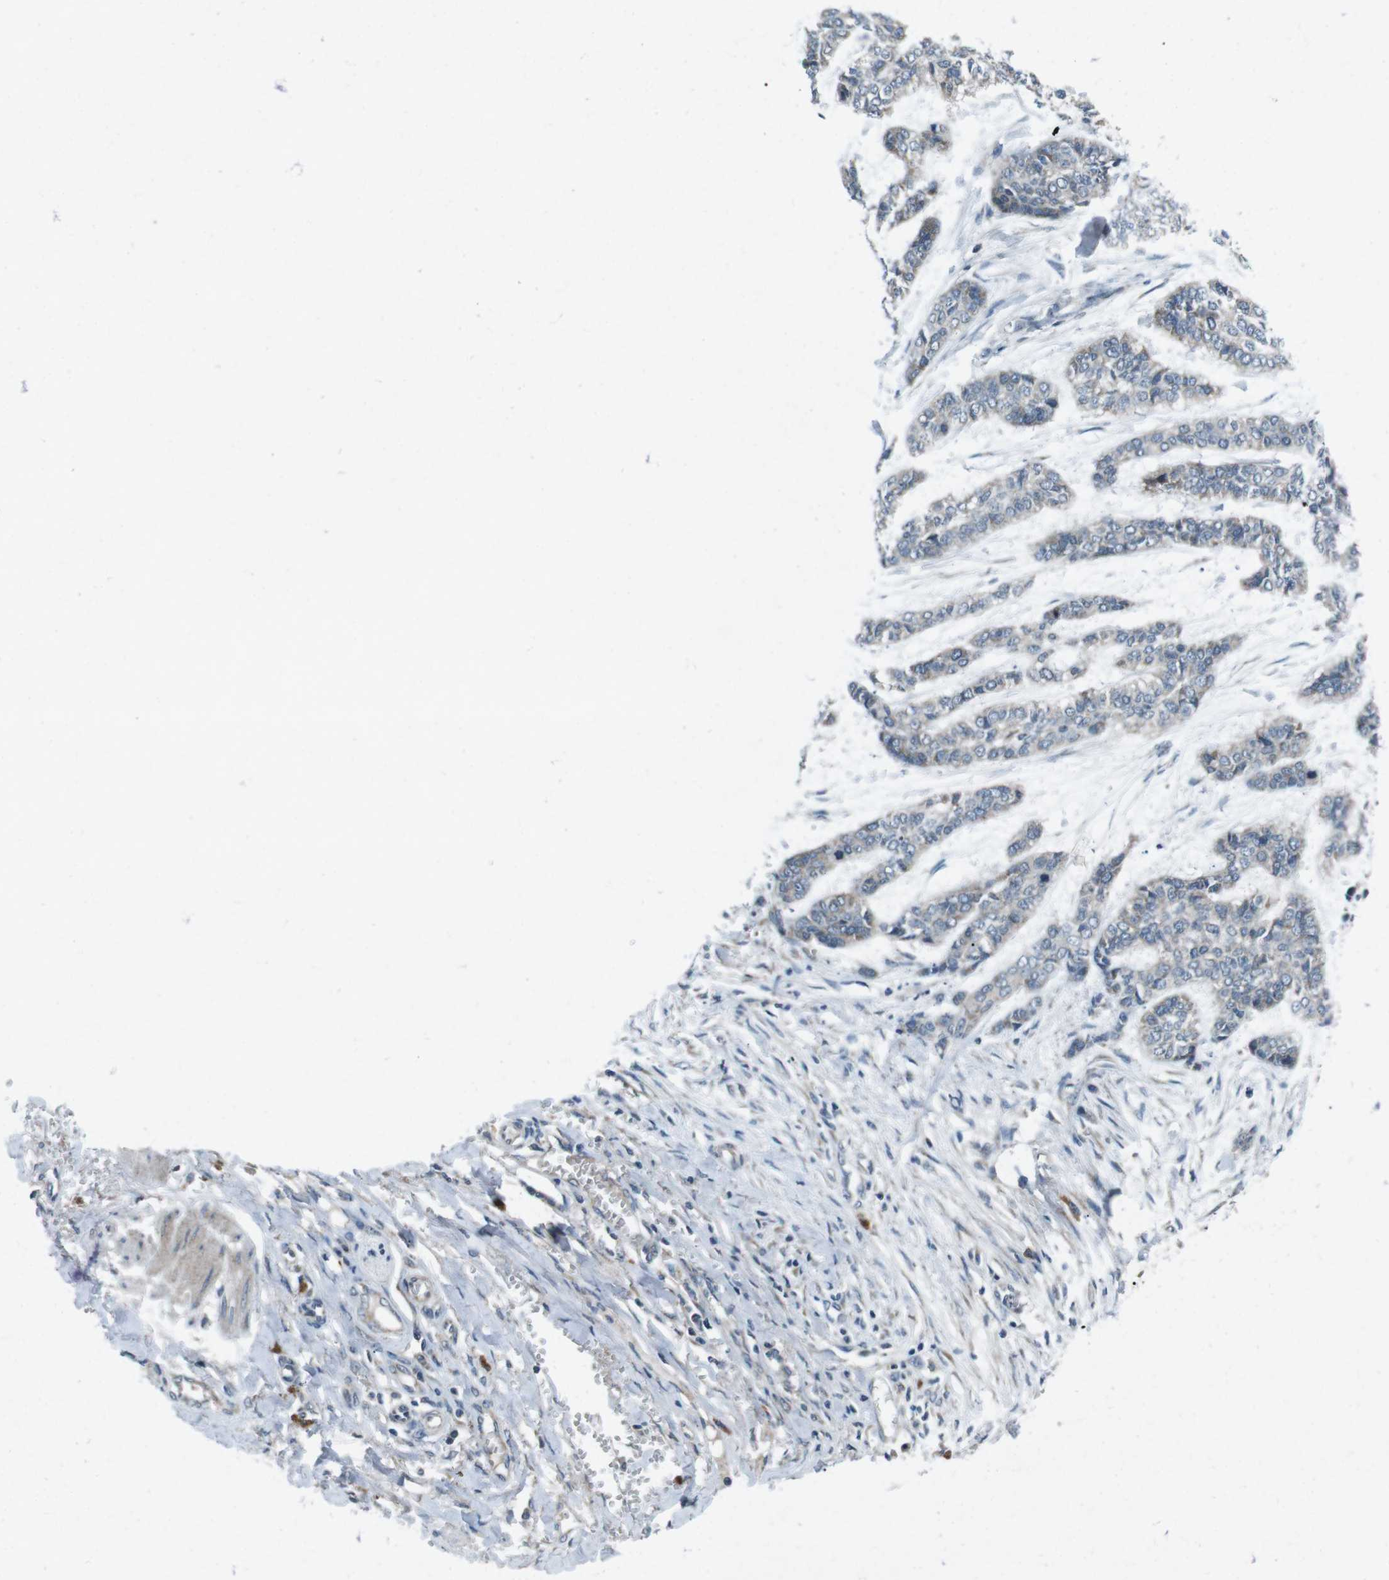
{"staining": {"intensity": "negative", "quantity": "none", "location": "none"}, "tissue": "skin cancer", "cell_type": "Tumor cells", "image_type": "cancer", "snomed": [{"axis": "morphology", "description": "Basal cell carcinoma"}, {"axis": "topography", "description": "Skin"}], "caption": "Tumor cells are negative for protein expression in human basal cell carcinoma (skin).", "gene": "CDK16", "patient": {"sex": "female", "age": 64}}